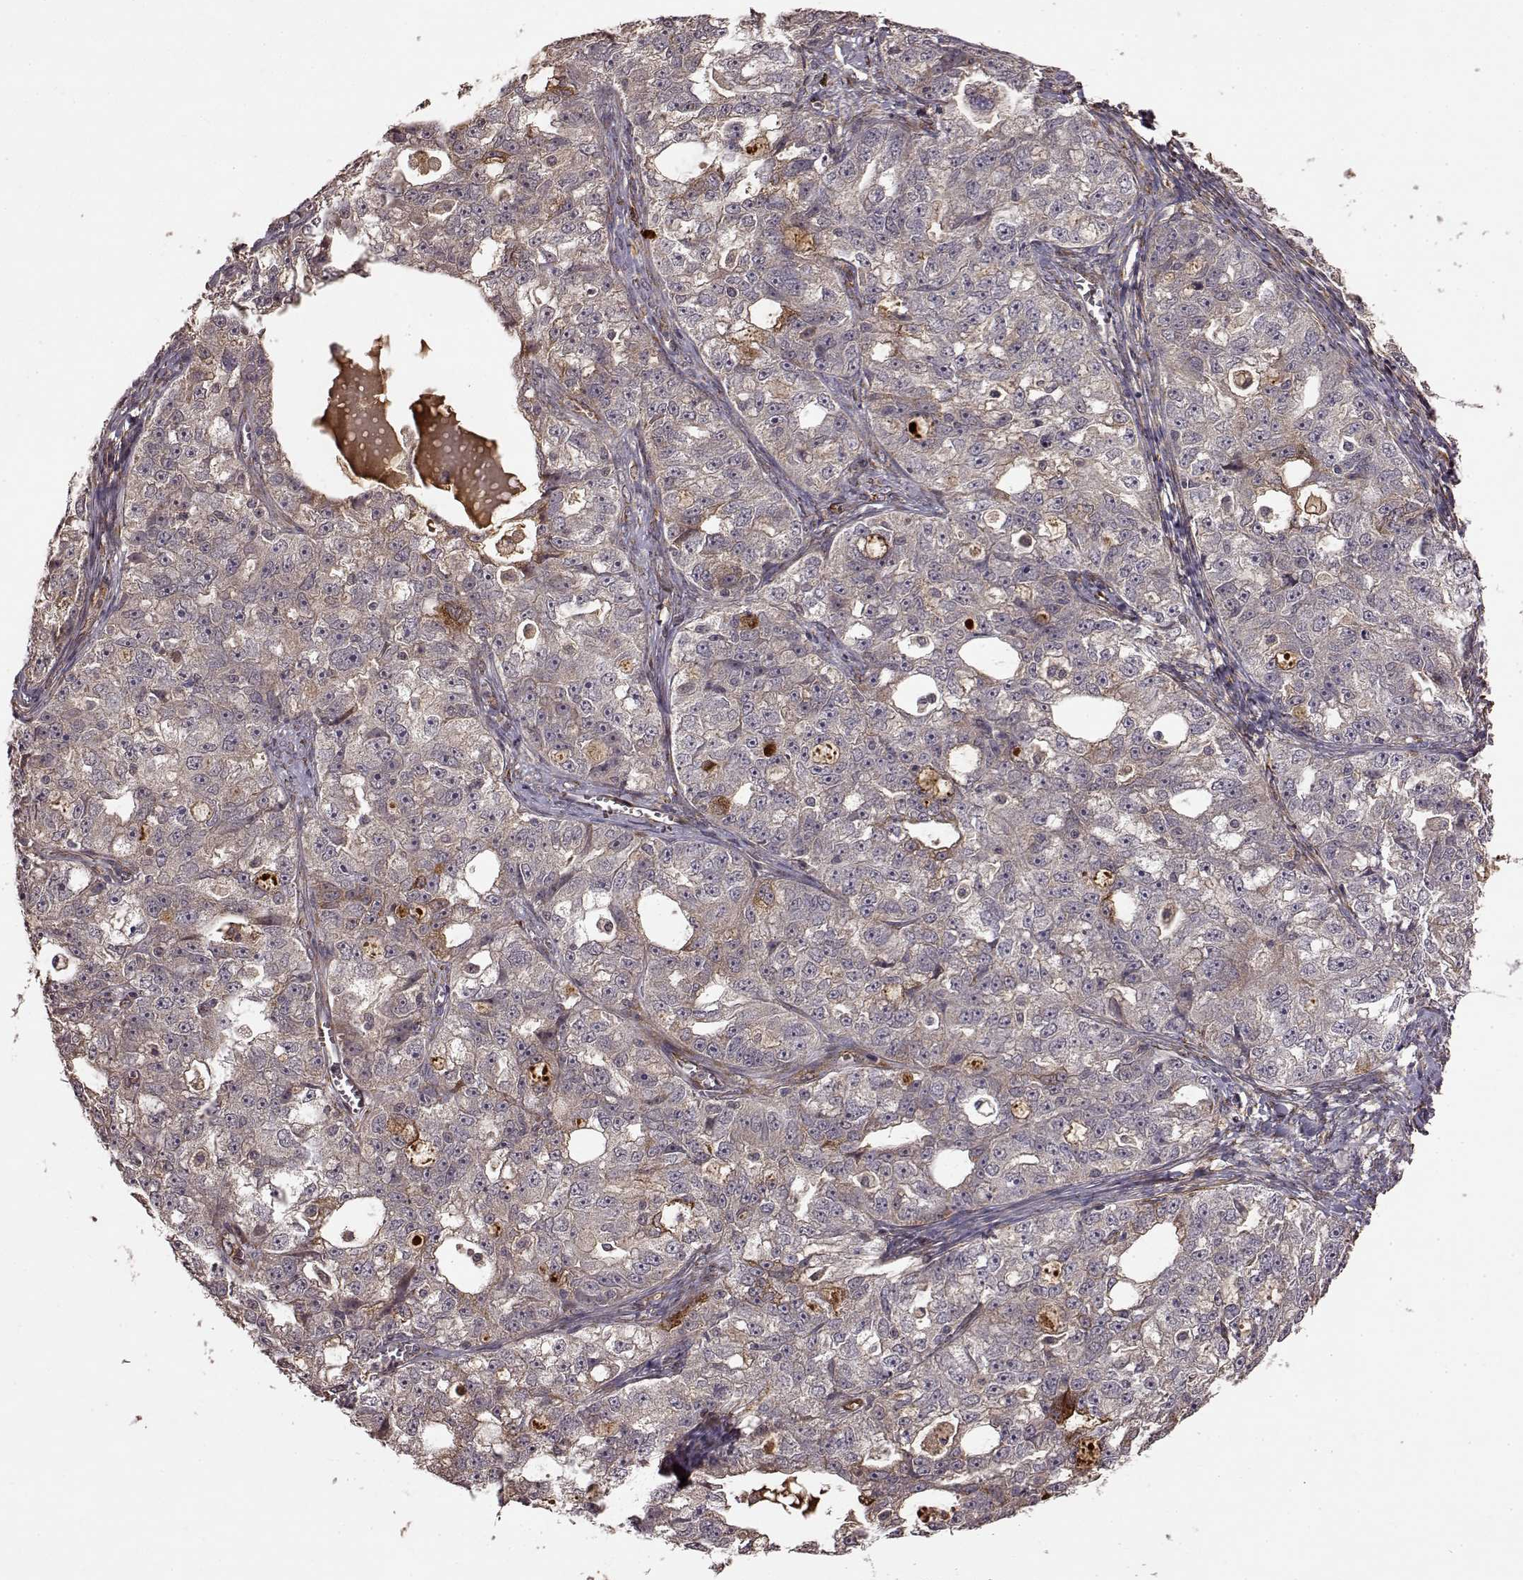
{"staining": {"intensity": "moderate", "quantity": "<25%", "location": "cytoplasmic/membranous"}, "tissue": "ovarian cancer", "cell_type": "Tumor cells", "image_type": "cancer", "snomed": [{"axis": "morphology", "description": "Cystadenocarcinoma, serous, NOS"}, {"axis": "topography", "description": "Ovary"}], "caption": "This photomicrograph reveals IHC staining of human ovarian serous cystadenocarcinoma, with low moderate cytoplasmic/membranous positivity in about <25% of tumor cells.", "gene": "FSTL1", "patient": {"sex": "female", "age": 51}}